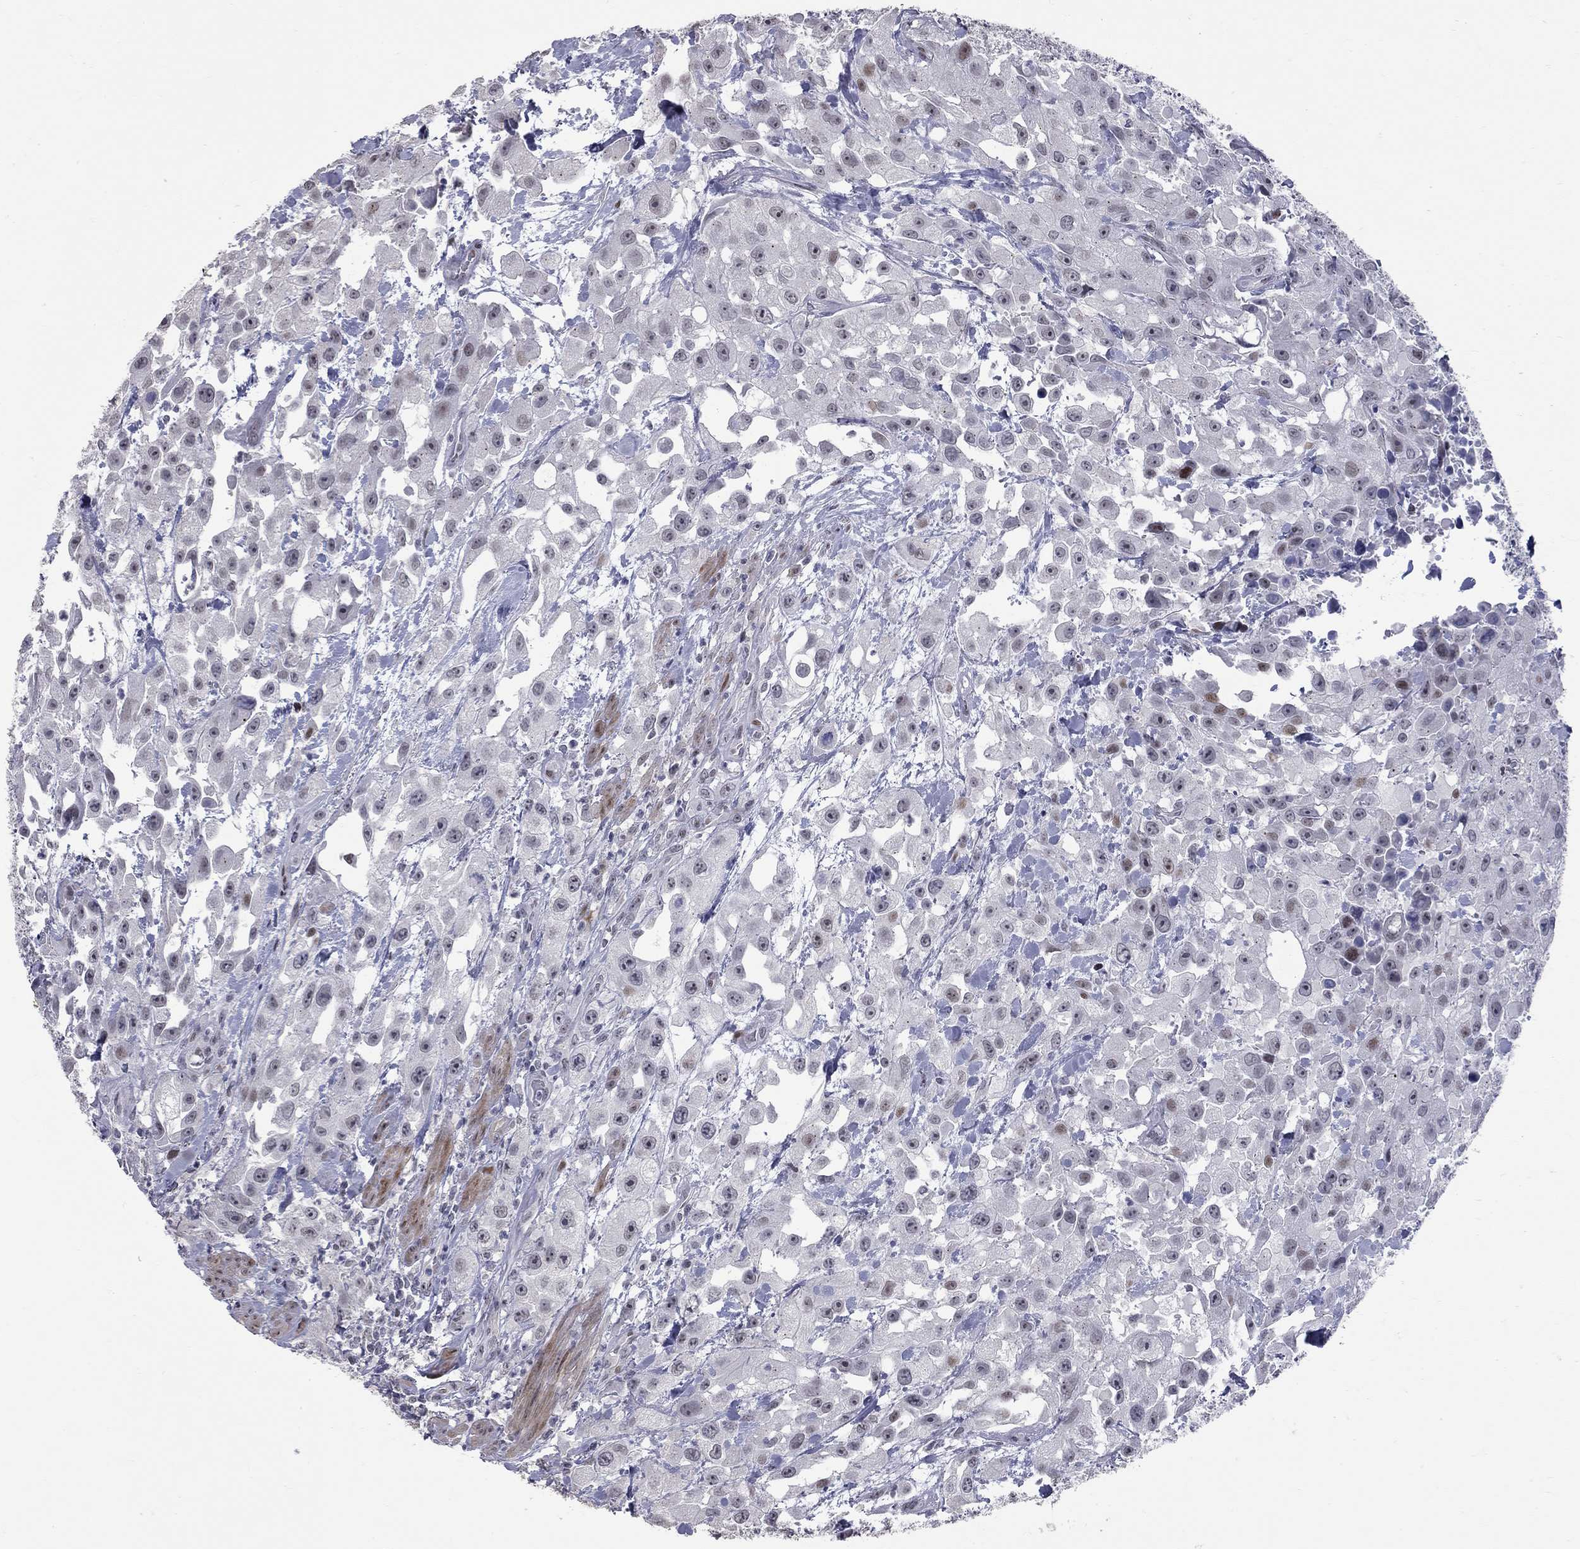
{"staining": {"intensity": "weak", "quantity": "<25%", "location": "nuclear"}, "tissue": "urothelial cancer", "cell_type": "Tumor cells", "image_type": "cancer", "snomed": [{"axis": "morphology", "description": "Urothelial carcinoma, High grade"}, {"axis": "topography", "description": "Urinary bladder"}], "caption": "Tumor cells show no significant expression in urothelial cancer. Nuclei are stained in blue.", "gene": "ZNF154", "patient": {"sex": "male", "age": 79}}